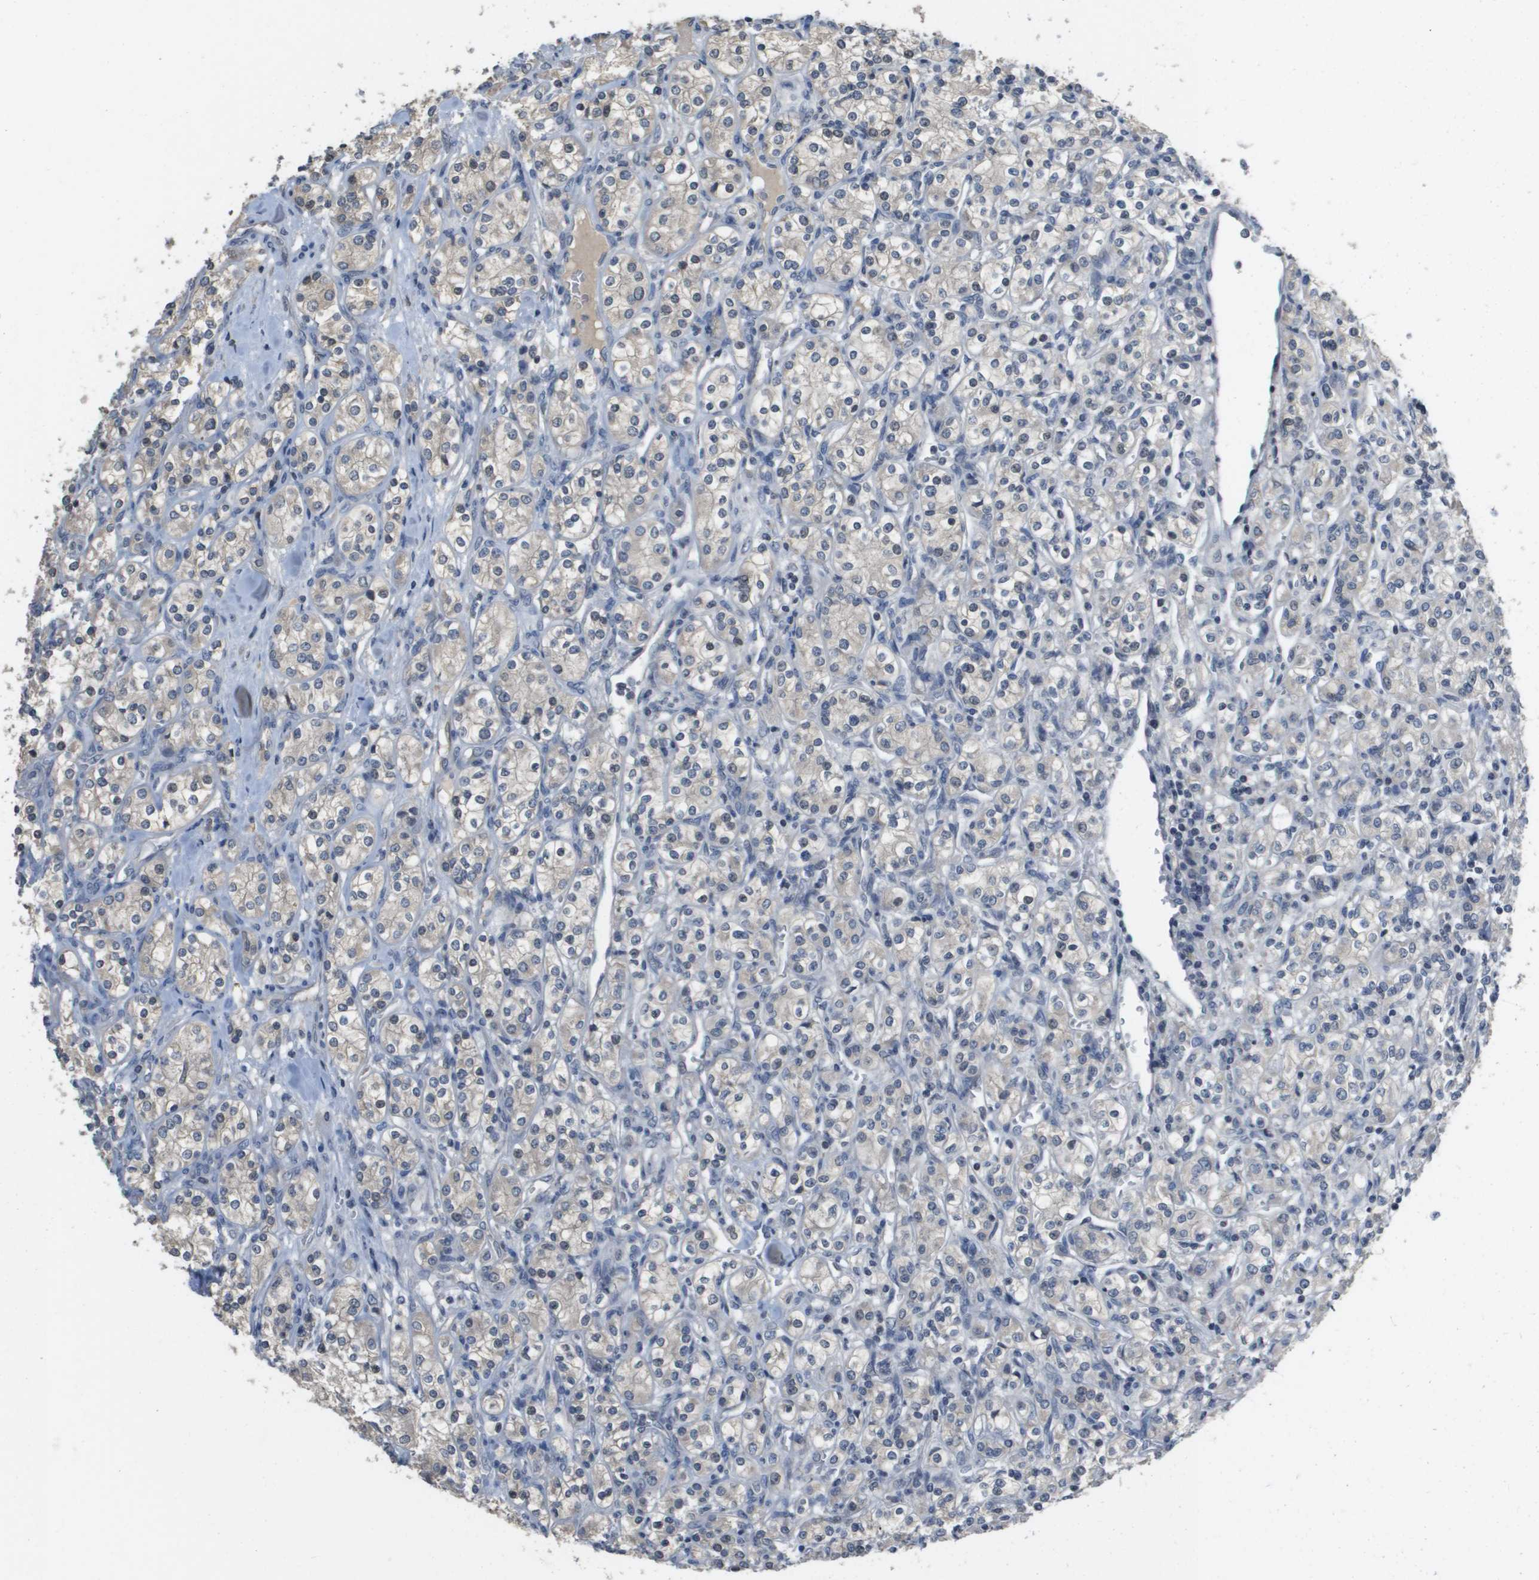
{"staining": {"intensity": "negative", "quantity": "none", "location": "none"}, "tissue": "renal cancer", "cell_type": "Tumor cells", "image_type": "cancer", "snomed": [{"axis": "morphology", "description": "Adenocarcinoma, NOS"}, {"axis": "topography", "description": "Kidney"}], "caption": "Tumor cells show no significant protein expression in renal cancer.", "gene": "CAPN11", "patient": {"sex": "male", "age": 77}}